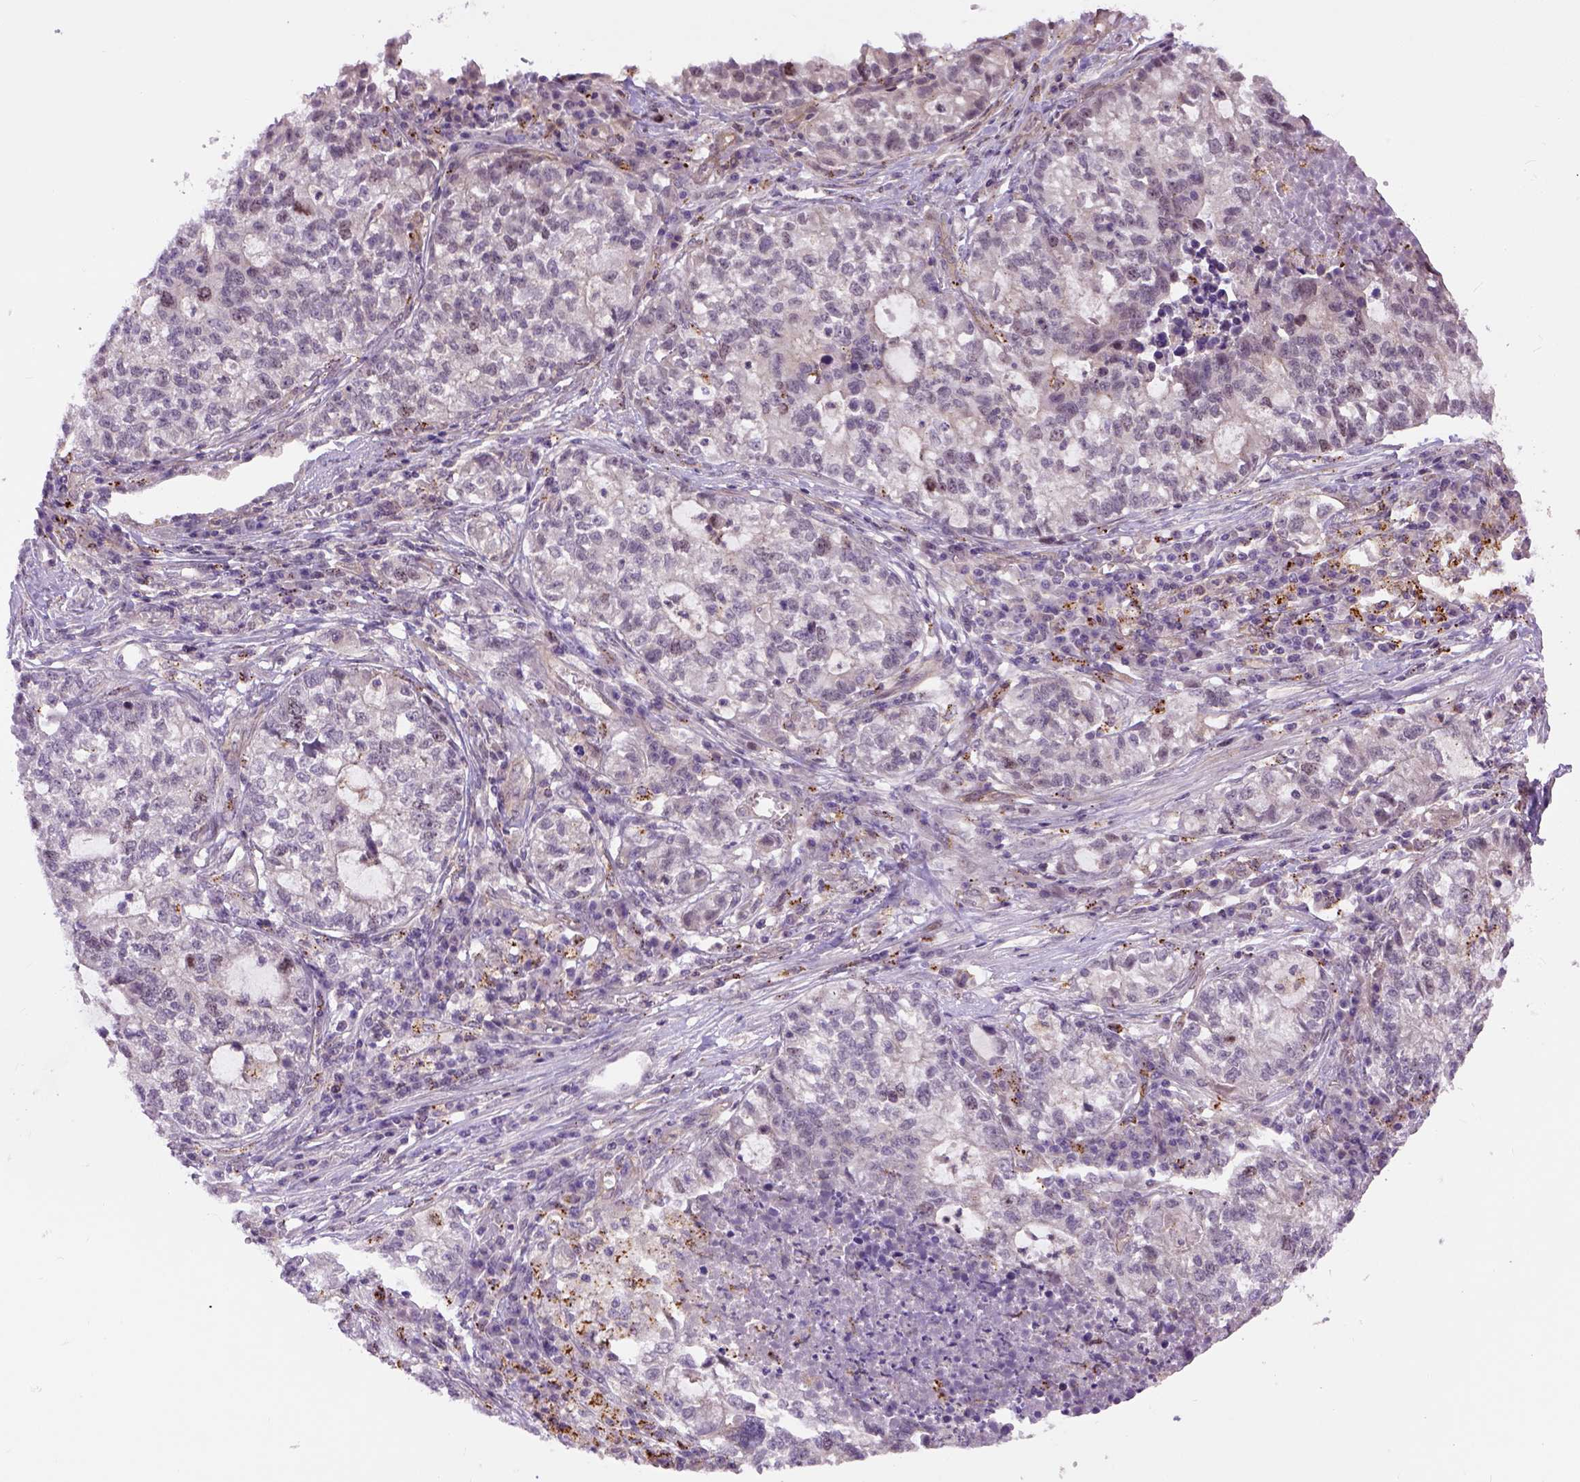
{"staining": {"intensity": "negative", "quantity": "none", "location": "none"}, "tissue": "lung cancer", "cell_type": "Tumor cells", "image_type": "cancer", "snomed": [{"axis": "morphology", "description": "Adenocarcinoma, NOS"}, {"axis": "topography", "description": "Lung"}], "caption": "Immunohistochemistry (IHC) image of neoplastic tissue: human lung cancer stained with DAB reveals no significant protein expression in tumor cells.", "gene": "KAZN", "patient": {"sex": "male", "age": 57}}